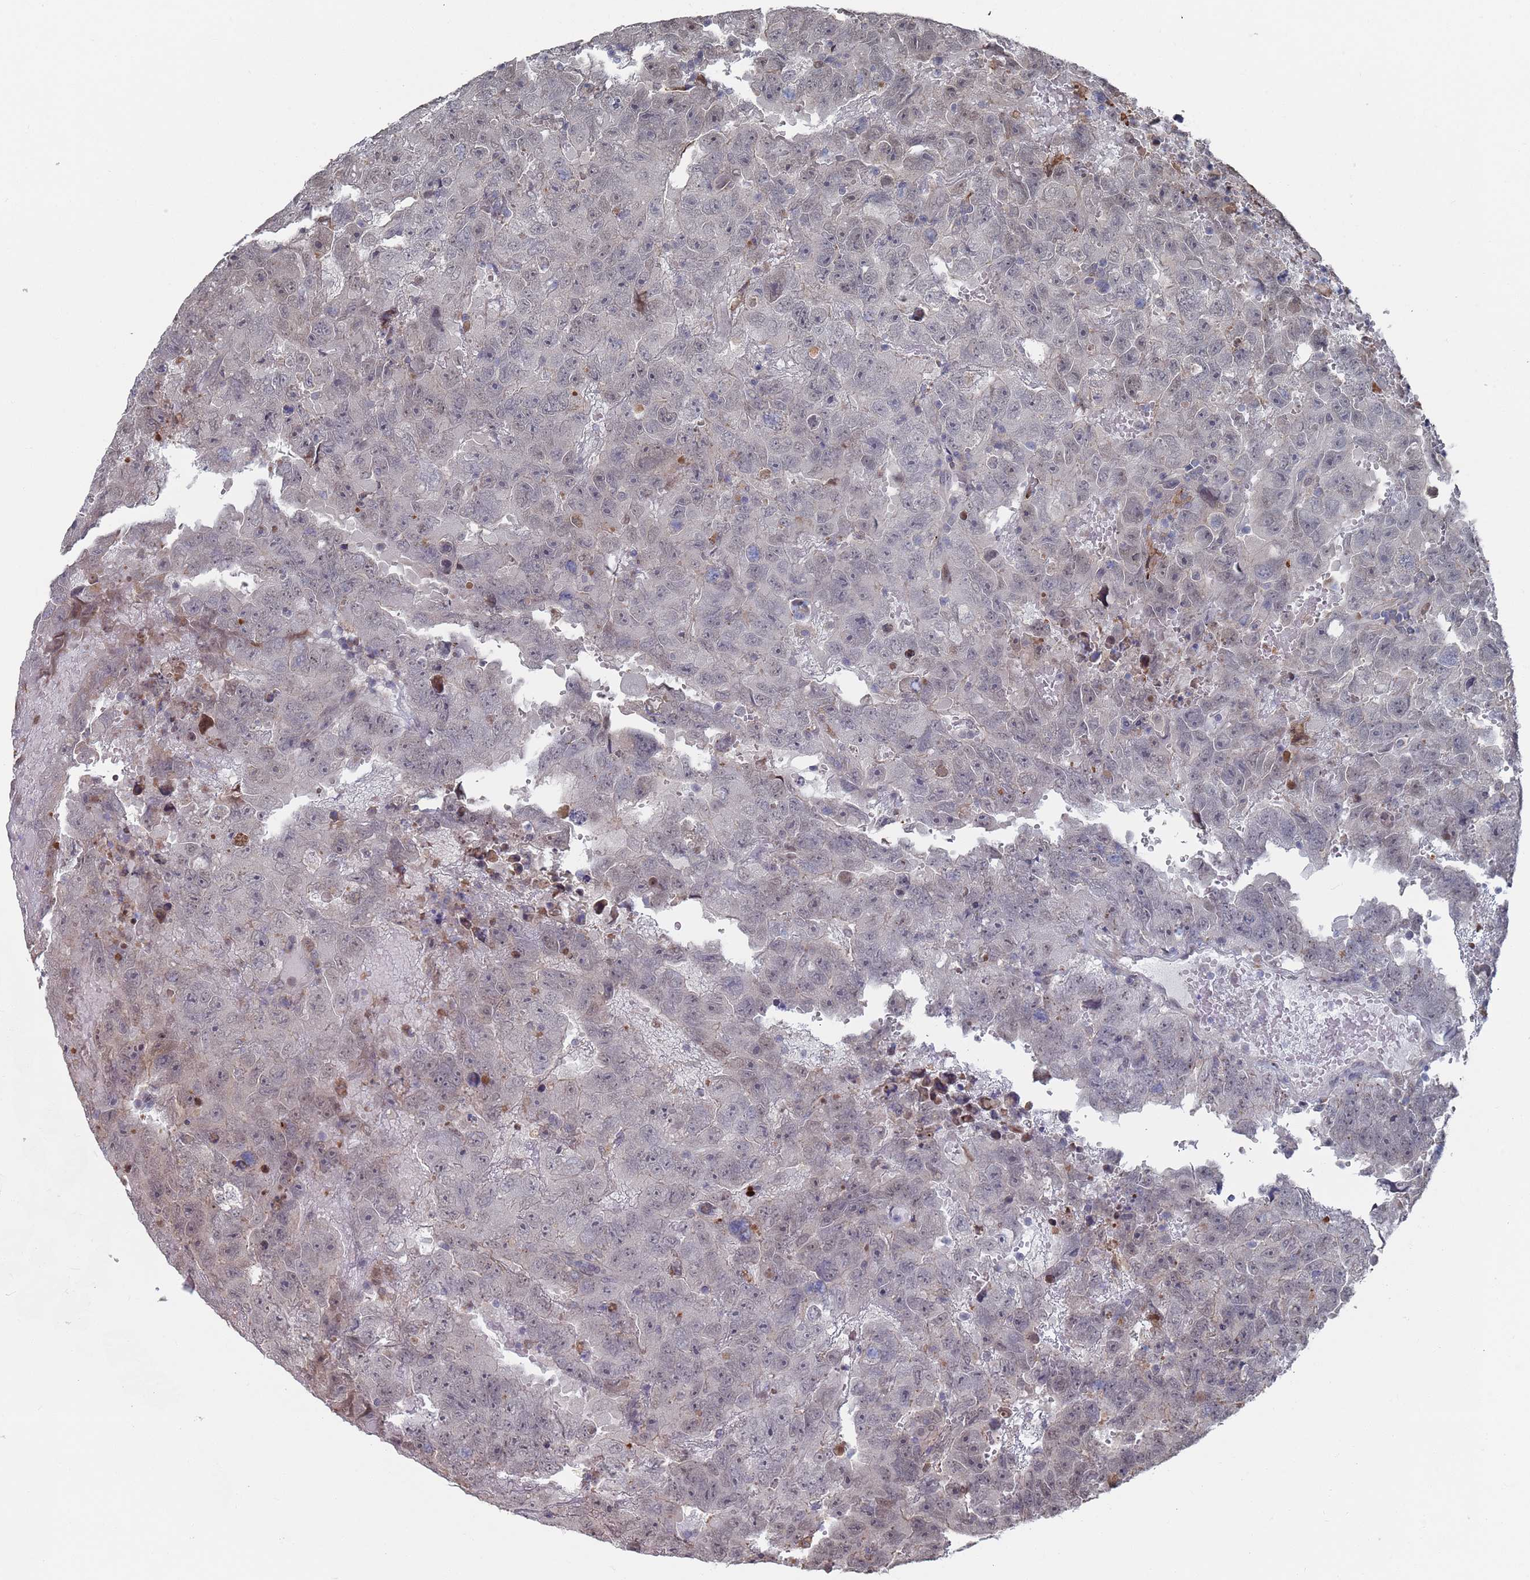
{"staining": {"intensity": "weak", "quantity": "<25%", "location": "nuclear"}, "tissue": "testis cancer", "cell_type": "Tumor cells", "image_type": "cancer", "snomed": [{"axis": "morphology", "description": "Carcinoma, Embryonal, NOS"}, {"axis": "topography", "description": "Testis"}], "caption": "Image shows no protein positivity in tumor cells of testis embryonal carcinoma tissue.", "gene": "DGKD", "patient": {"sex": "male", "age": 45}}